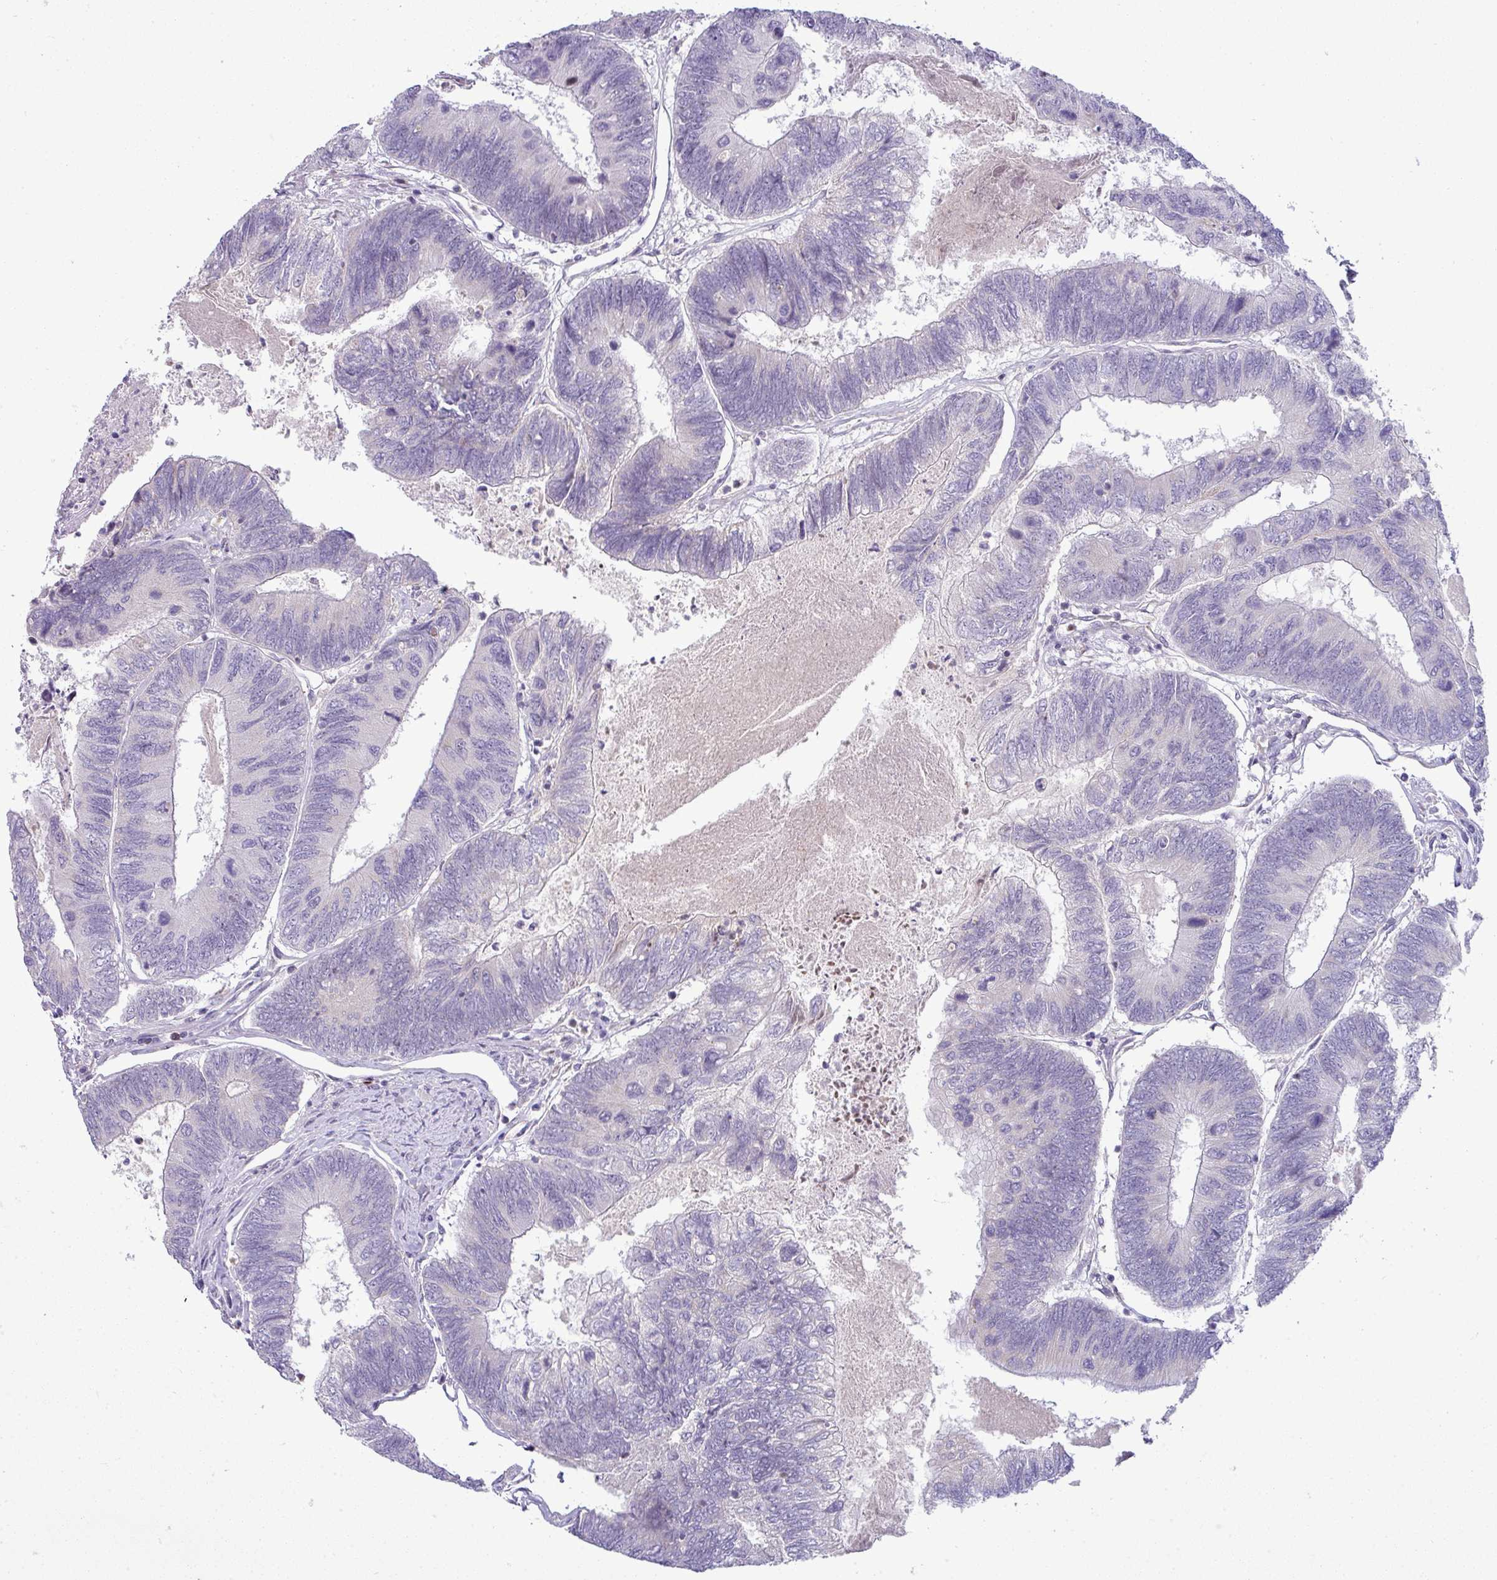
{"staining": {"intensity": "negative", "quantity": "none", "location": "none"}, "tissue": "colorectal cancer", "cell_type": "Tumor cells", "image_type": "cancer", "snomed": [{"axis": "morphology", "description": "Adenocarcinoma, NOS"}, {"axis": "topography", "description": "Colon"}], "caption": "High power microscopy micrograph of an immunohistochemistry histopathology image of colorectal cancer (adenocarcinoma), revealing no significant positivity in tumor cells.", "gene": "HBEGF", "patient": {"sex": "female", "age": 67}}